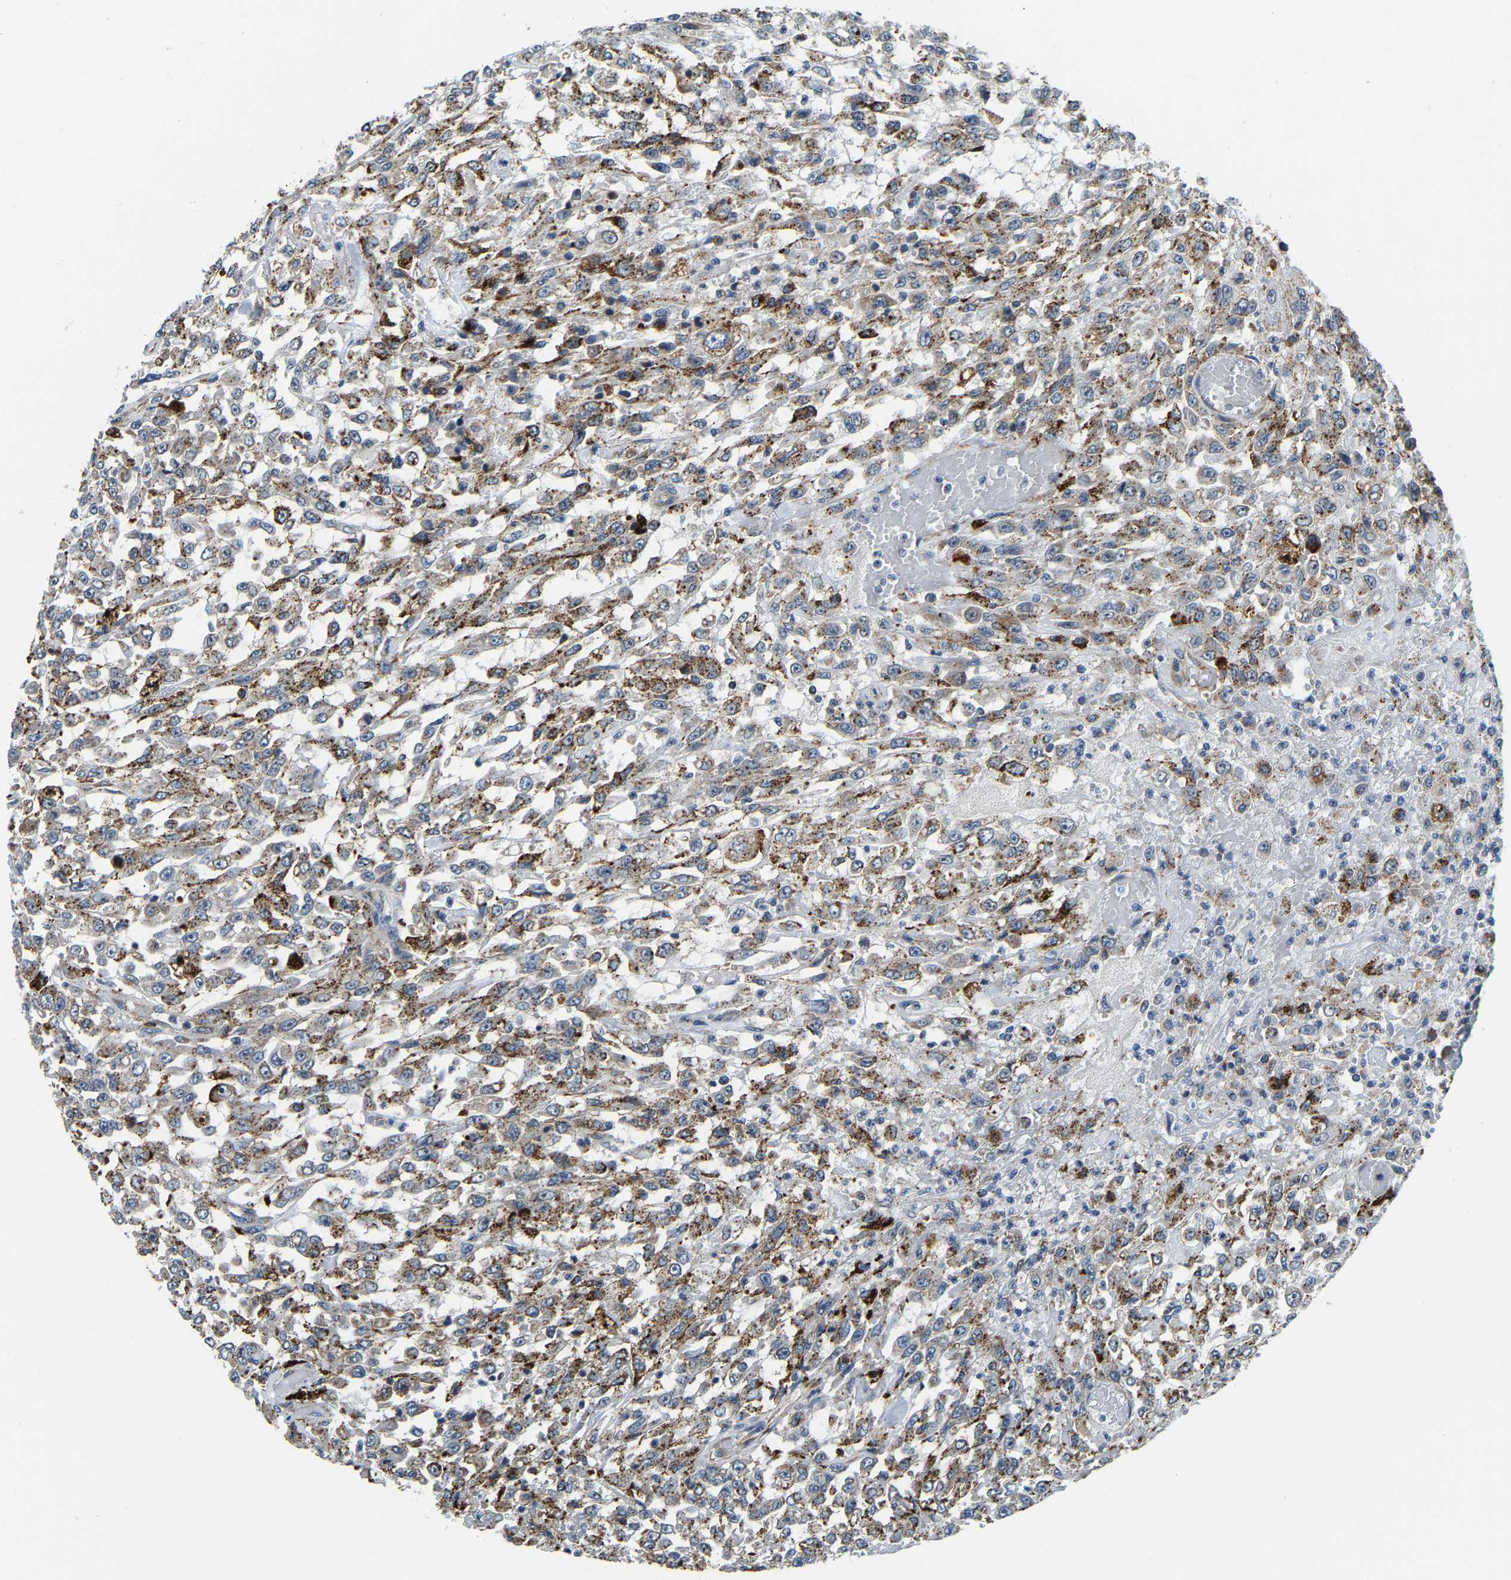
{"staining": {"intensity": "moderate", "quantity": ">75%", "location": "cytoplasmic/membranous"}, "tissue": "urothelial cancer", "cell_type": "Tumor cells", "image_type": "cancer", "snomed": [{"axis": "morphology", "description": "Urothelial carcinoma, High grade"}, {"axis": "topography", "description": "Urinary bladder"}], "caption": "Immunohistochemistry (IHC) (DAB) staining of human urothelial cancer exhibits moderate cytoplasmic/membranous protein staining in about >75% of tumor cells.", "gene": "GIMAP7", "patient": {"sex": "male", "age": 46}}